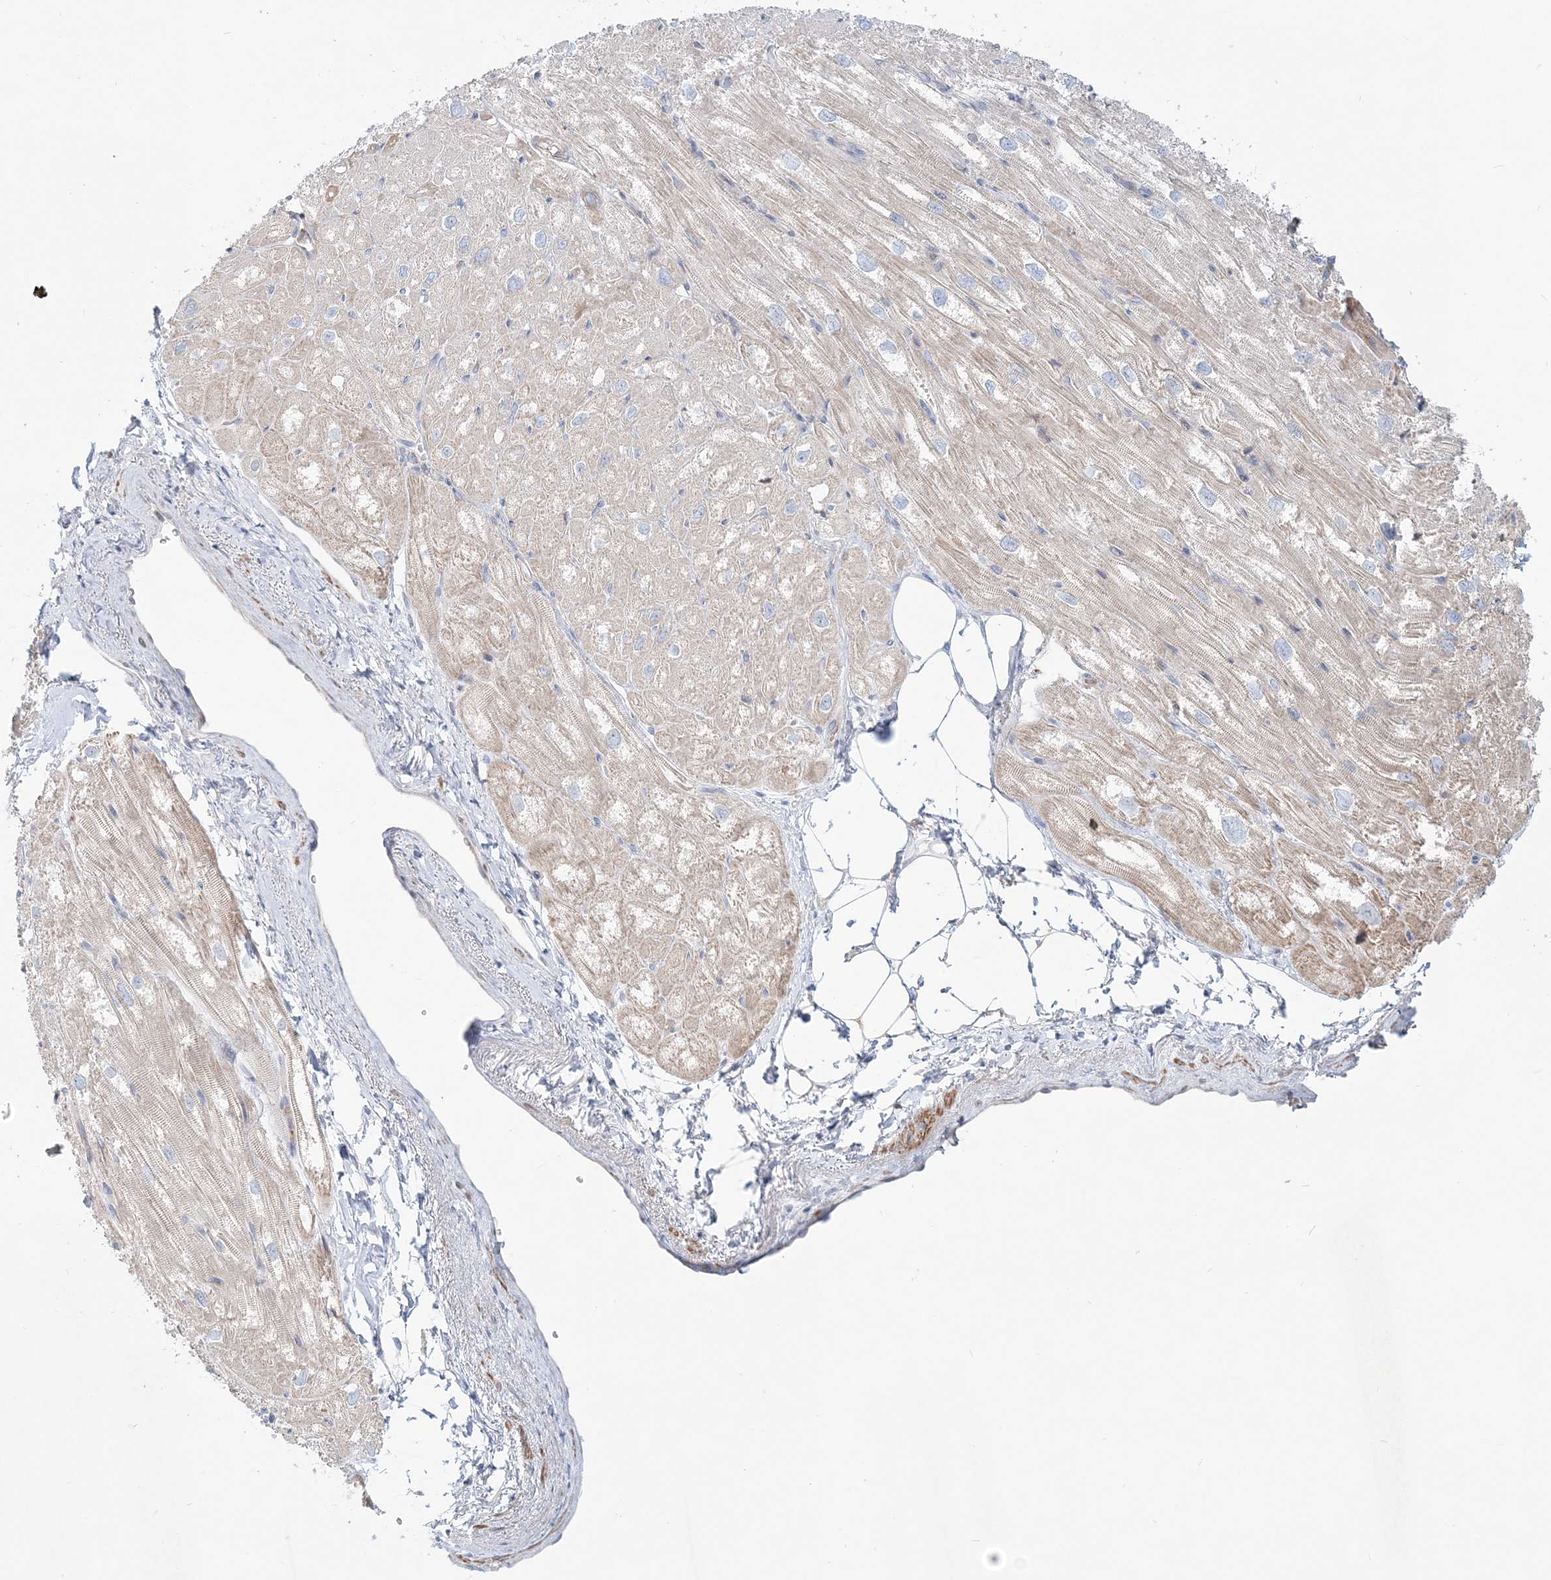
{"staining": {"intensity": "moderate", "quantity": "25%-75%", "location": "cytoplasmic/membranous"}, "tissue": "heart muscle", "cell_type": "Cardiomyocytes", "image_type": "normal", "snomed": [{"axis": "morphology", "description": "Normal tissue, NOS"}, {"axis": "topography", "description": "Heart"}], "caption": "IHC (DAB) staining of benign human heart muscle reveals moderate cytoplasmic/membranous protein positivity in approximately 25%-75% of cardiomyocytes.", "gene": "DNAH5", "patient": {"sex": "male", "age": 50}}